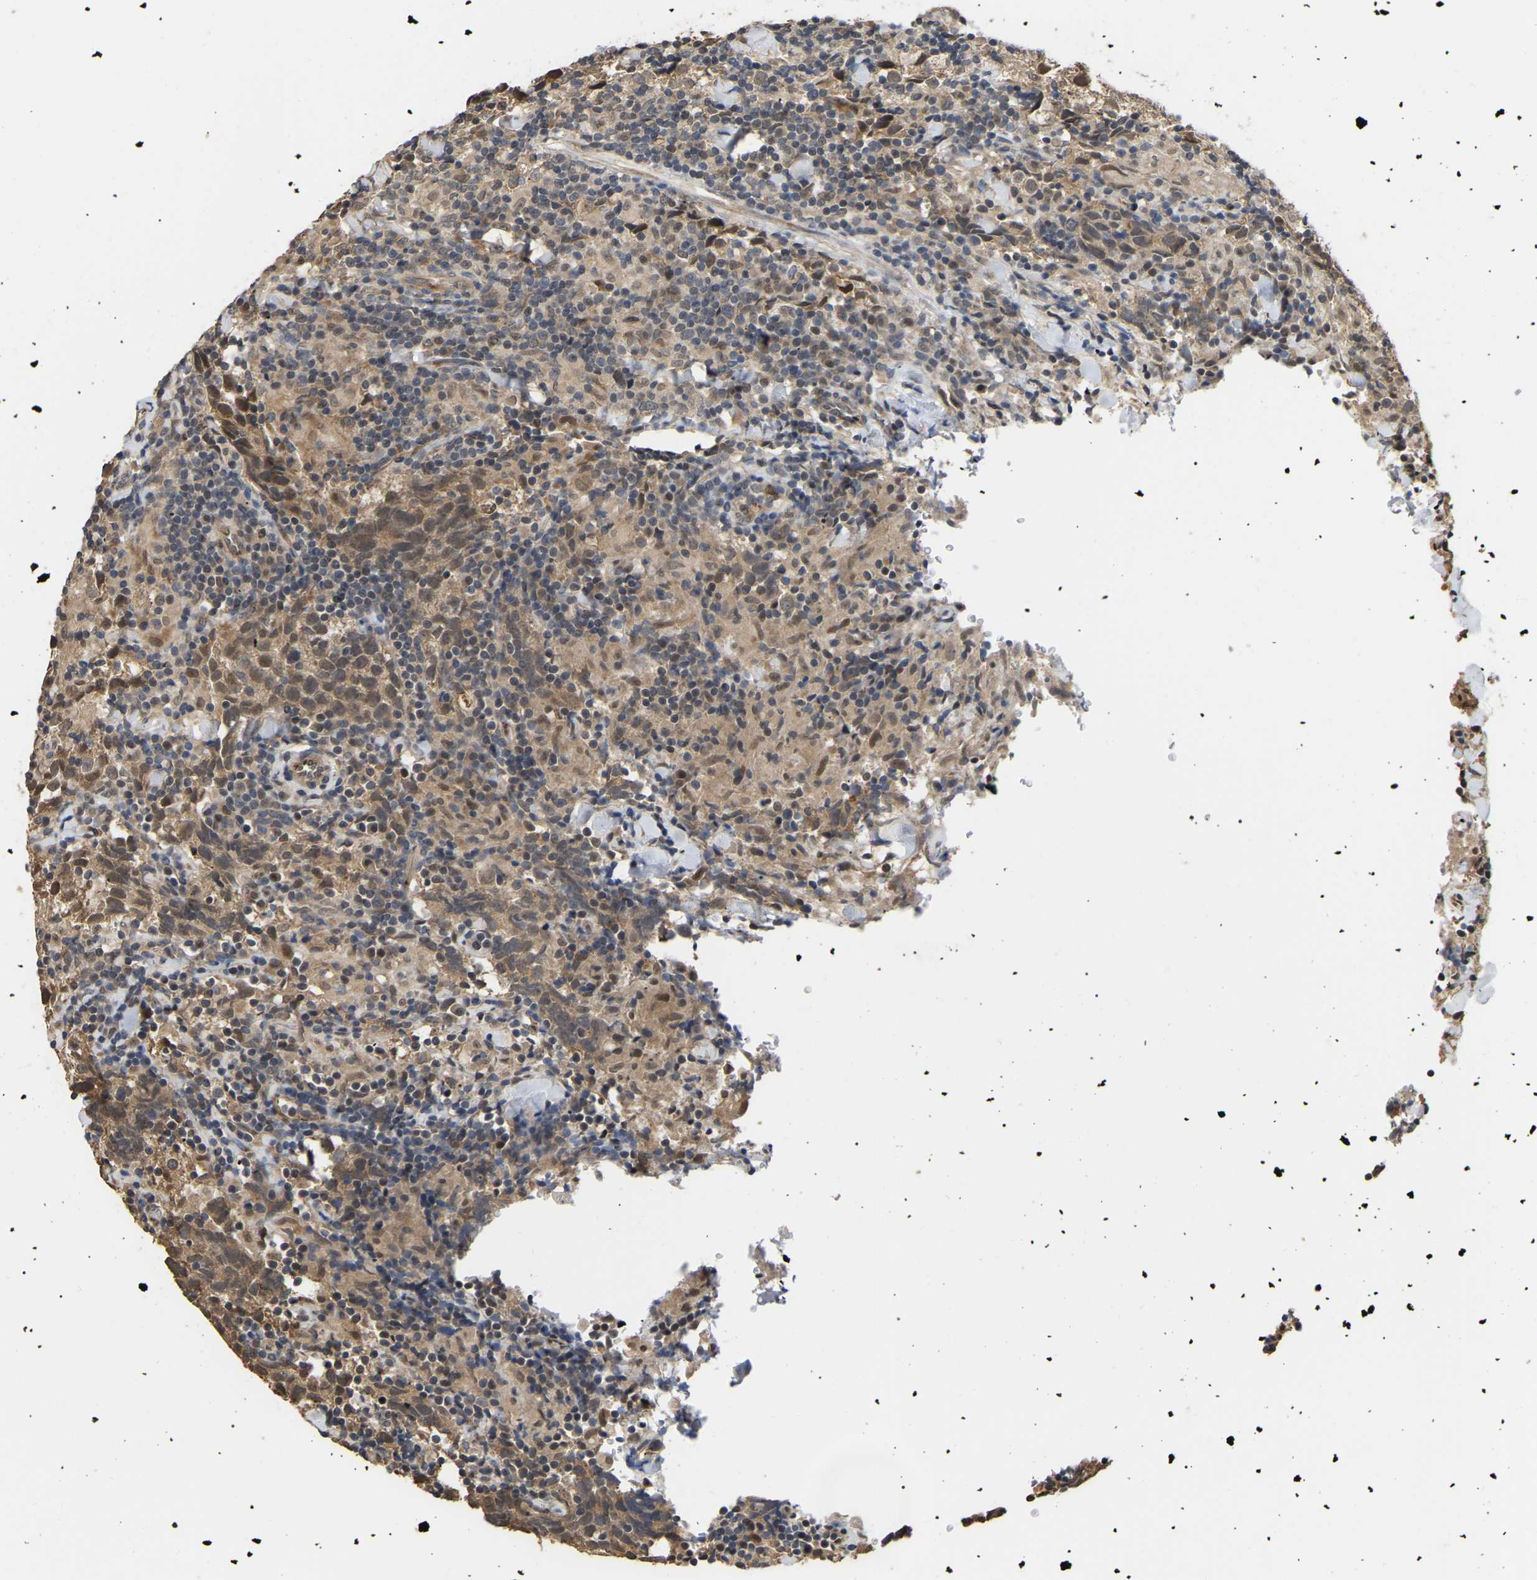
{"staining": {"intensity": "weak", "quantity": ">75%", "location": "cytoplasmic/membranous"}, "tissue": "testis cancer", "cell_type": "Tumor cells", "image_type": "cancer", "snomed": [{"axis": "morphology", "description": "Seminoma, NOS"}, {"axis": "morphology", "description": "Carcinoma, Embryonal, NOS"}, {"axis": "topography", "description": "Testis"}], "caption": "Immunohistochemical staining of human embryonal carcinoma (testis) exhibits low levels of weak cytoplasmic/membranous expression in about >75% of tumor cells. The staining was performed using DAB (3,3'-diaminobenzidine), with brown indicating positive protein expression. Nuclei are stained blue with hematoxylin.", "gene": "FAM219A", "patient": {"sex": "male", "age": 36}}